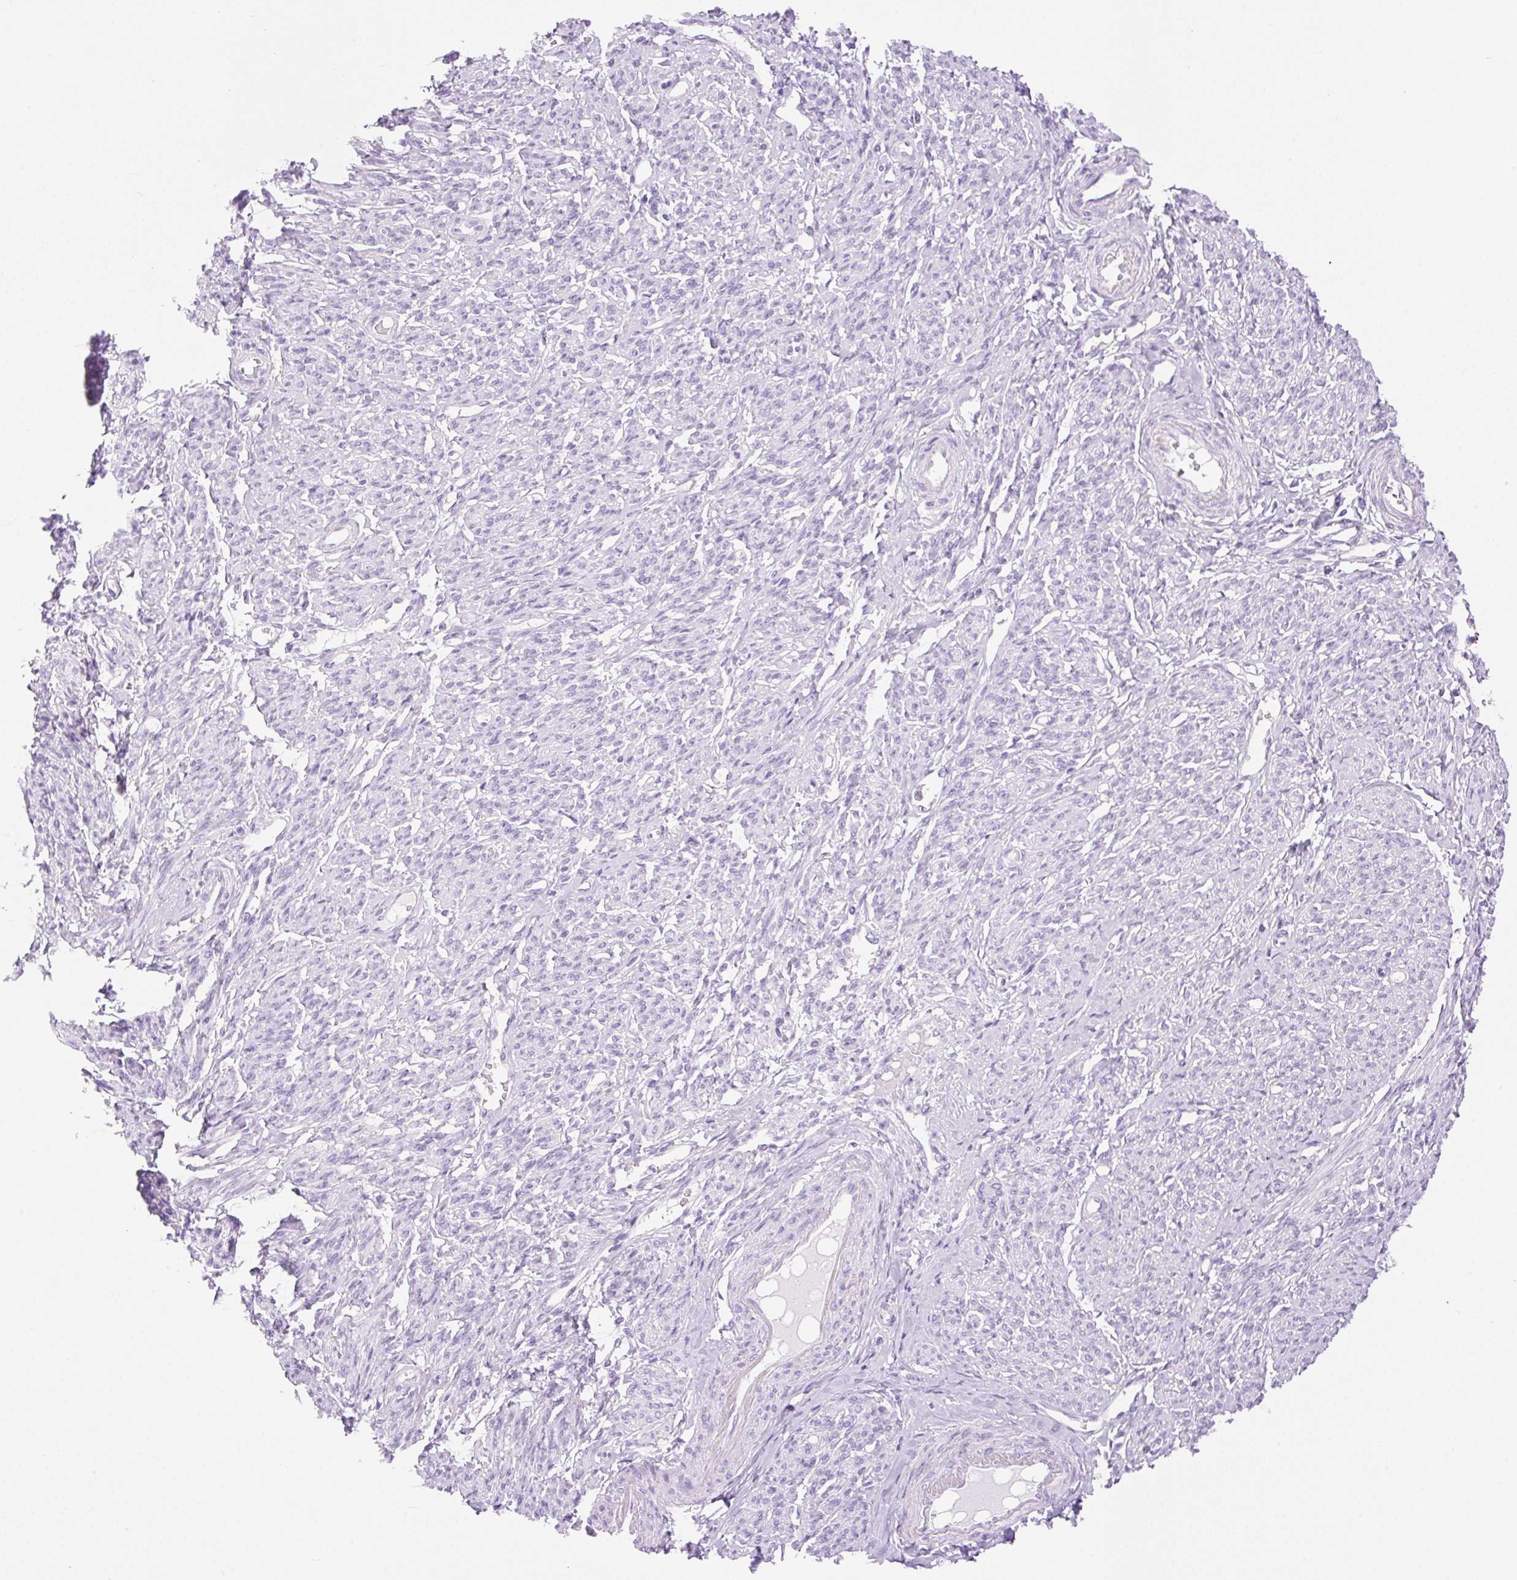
{"staining": {"intensity": "negative", "quantity": "none", "location": "none"}, "tissue": "smooth muscle", "cell_type": "Smooth muscle cells", "image_type": "normal", "snomed": [{"axis": "morphology", "description": "Normal tissue, NOS"}, {"axis": "topography", "description": "Smooth muscle"}], "caption": "Protein analysis of benign smooth muscle demonstrates no significant expression in smooth muscle cells. Nuclei are stained in blue.", "gene": "SPRR4", "patient": {"sex": "female", "age": 65}}